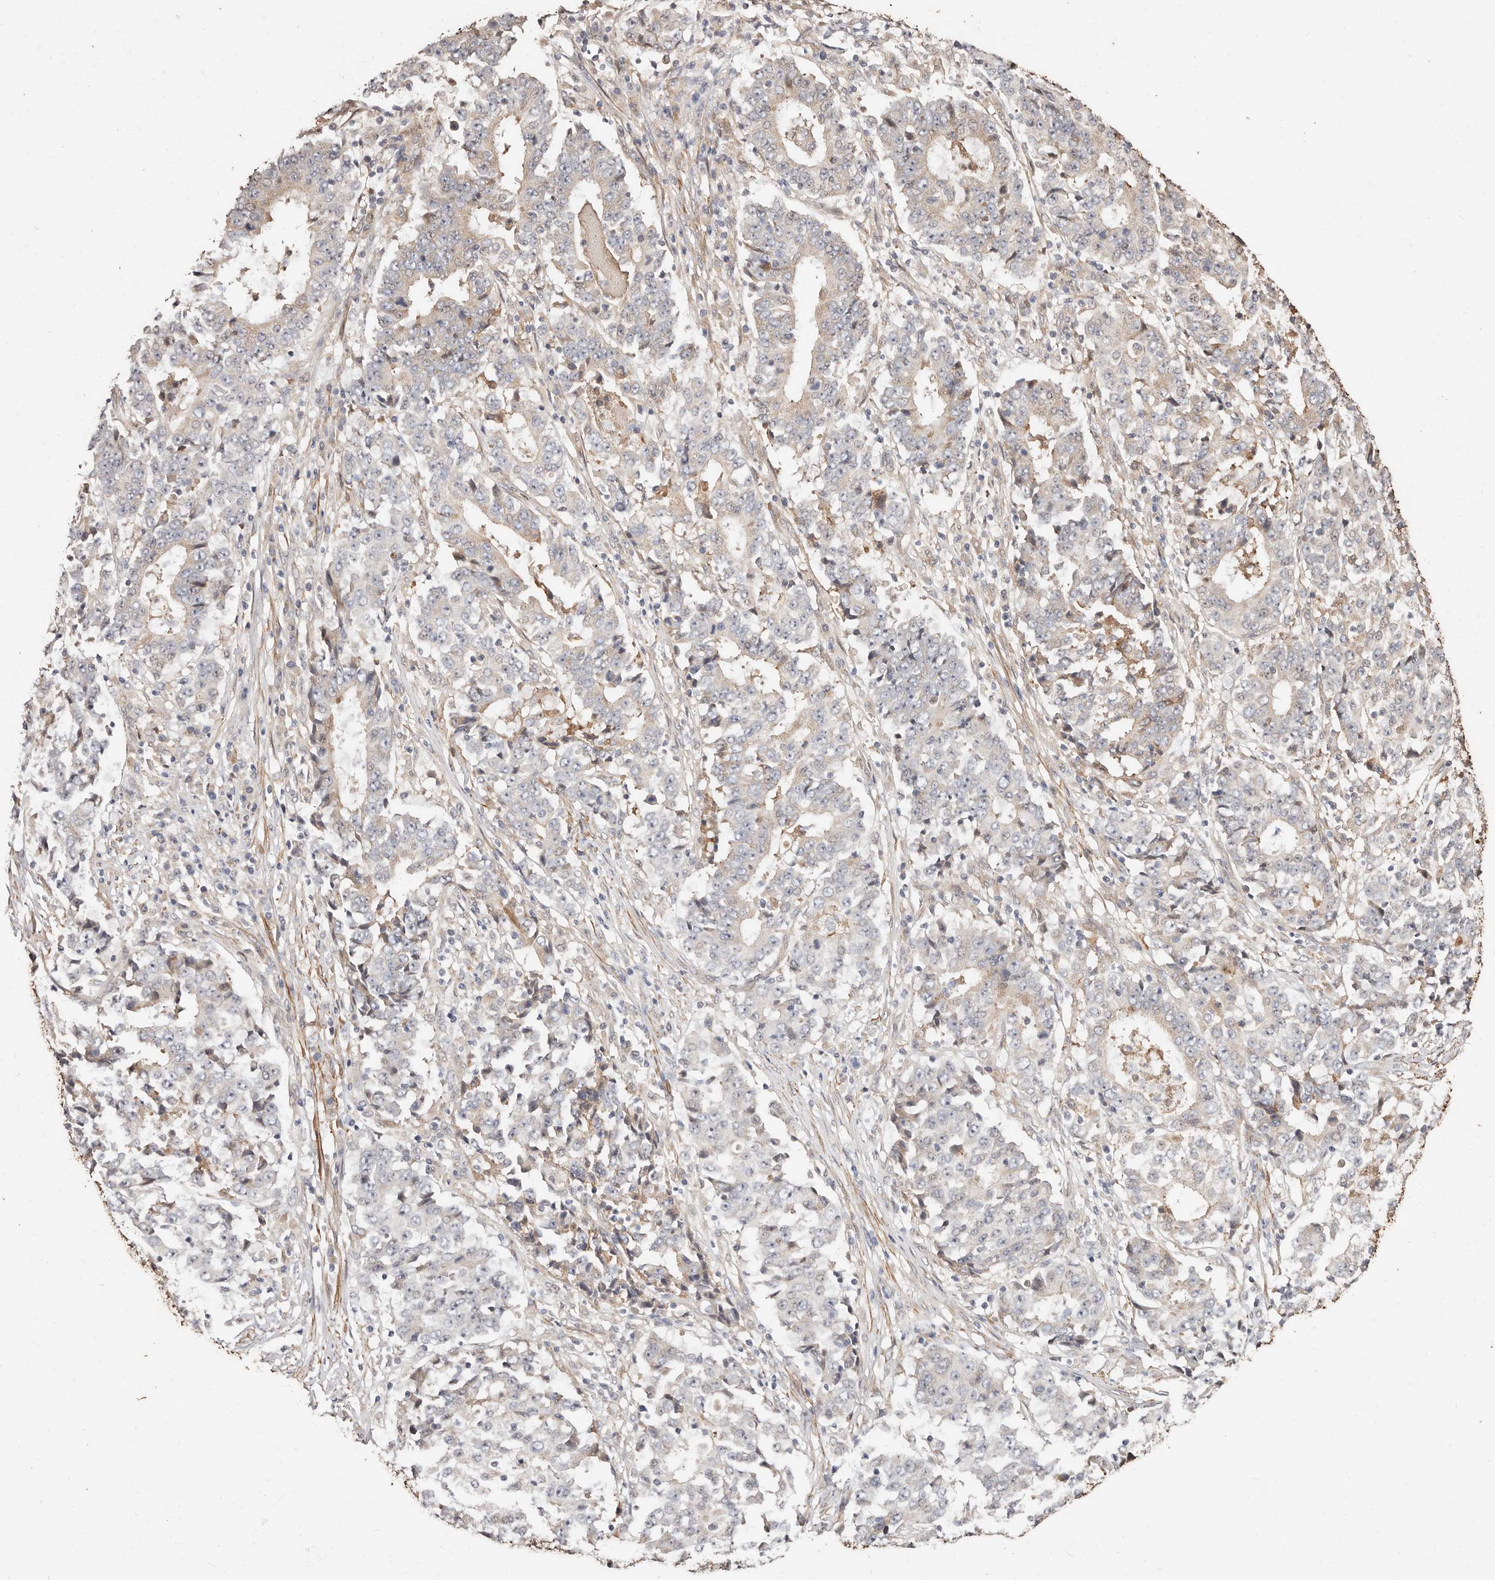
{"staining": {"intensity": "weak", "quantity": "<25%", "location": "cytoplasmic/membranous"}, "tissue": "stomach cancer", "cell_type": "Tumor cells", "image_type": "cancer", "snomed": [{"axis": "morphology", "description": "Adenocarcinoma, NOS"}, {"axis": "topography", "description": "Stomach"}], "caption": "This is an immunohistochemistry histopathology image of human adenocarcinoma (stomach). There is no positivity in tumor cells.", "gene": "TRIP13", "patient": {"sex": "male", "age": 59}}